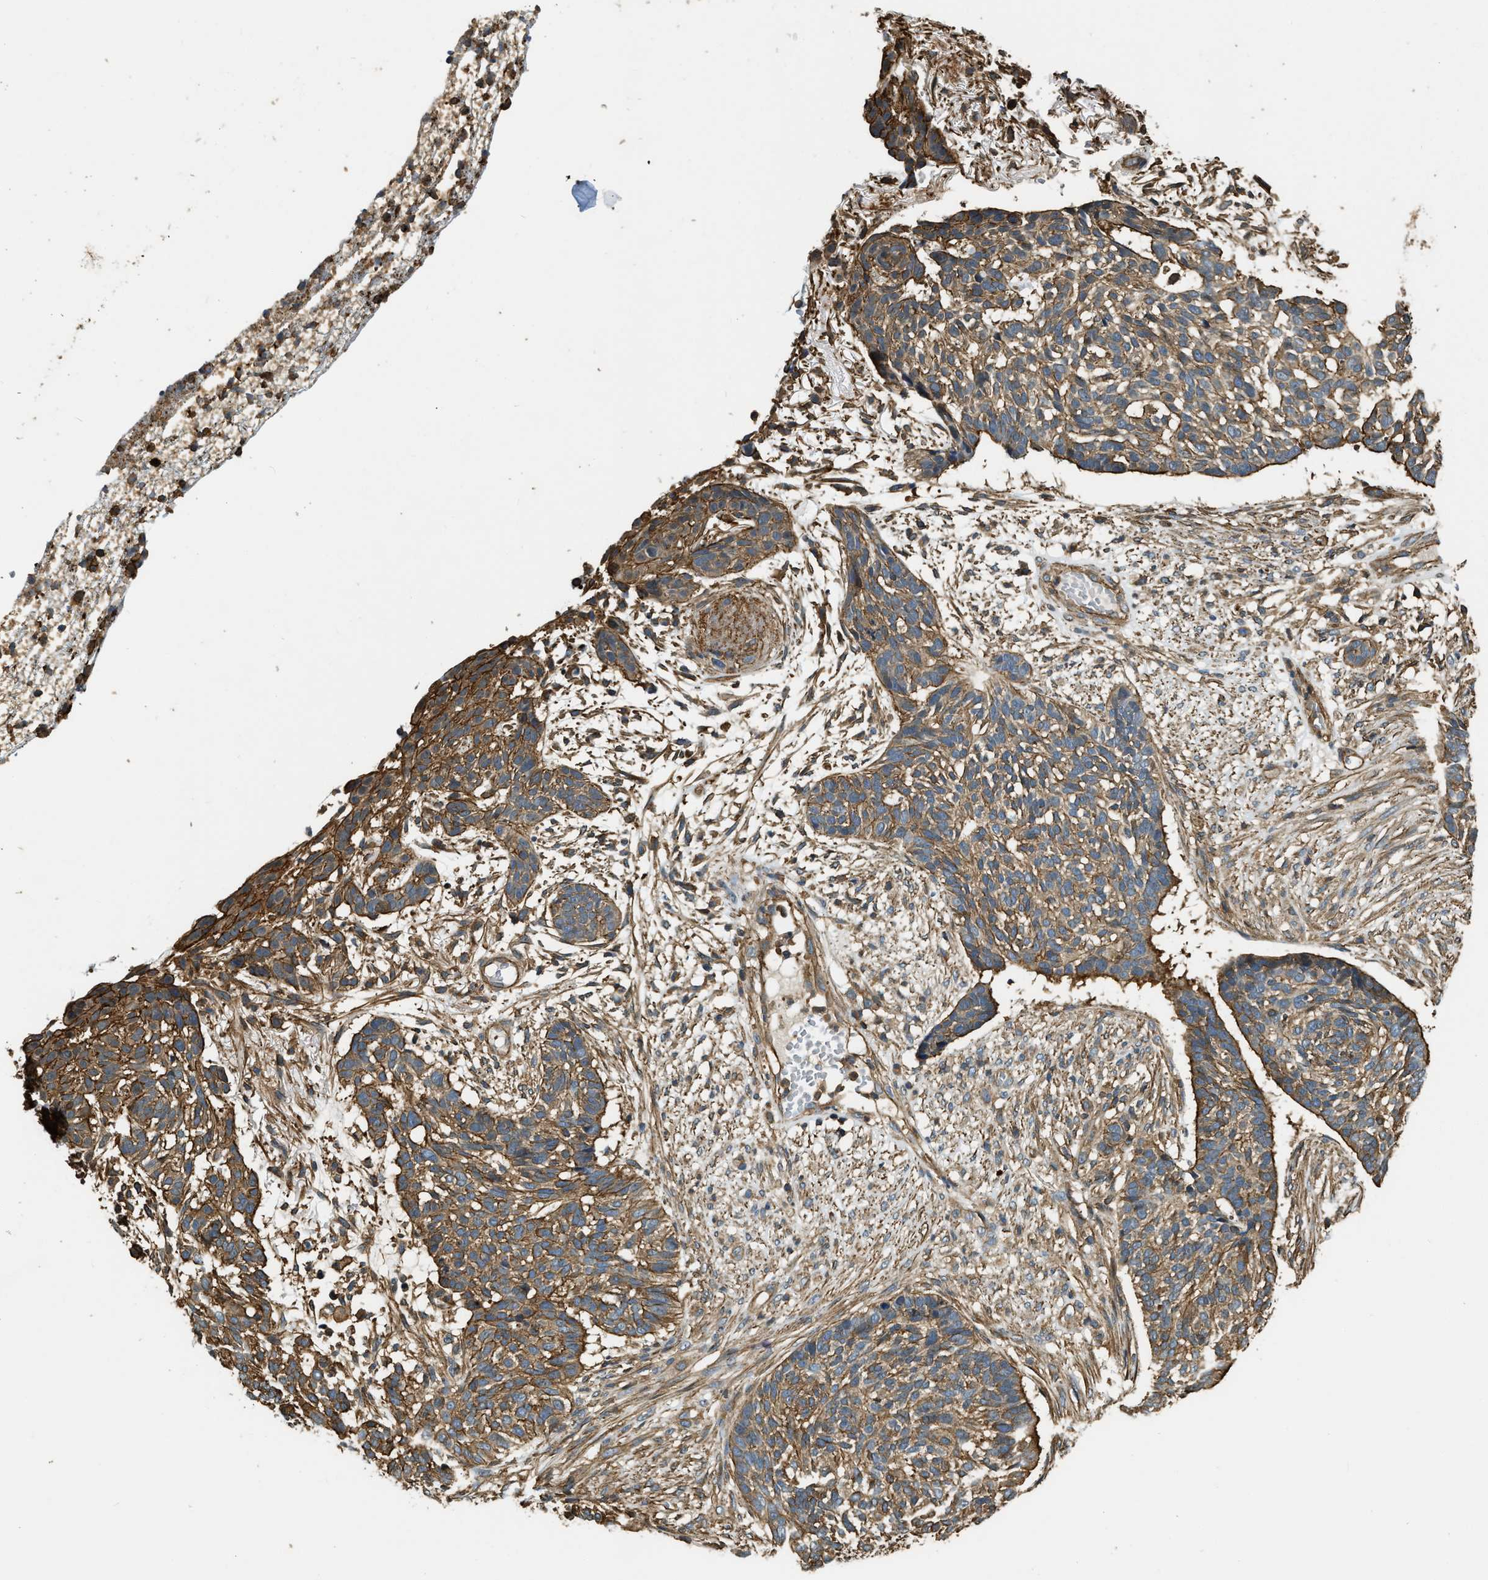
{"staining": {"intensity": "moderate", "quantity": ">75%", "location": "cytoplasmic/membranous"}, "tissue": "skin cancer", "cell_type": "Tumor cells", "image_type": "cancer", "snomed": [{"axis": "morphology", "description": "Basal cell carcinoma"}, {"axis": "topography", "description": "Skin"}], "caption": "Skin cancer was stained to show a protein in brown. There is medium levels of moderate cytoplasmic/membranous expression in approximately >75% of tumor cells.", "gene": "YARS1", "patient": {"sex": "male", "age": 85}}